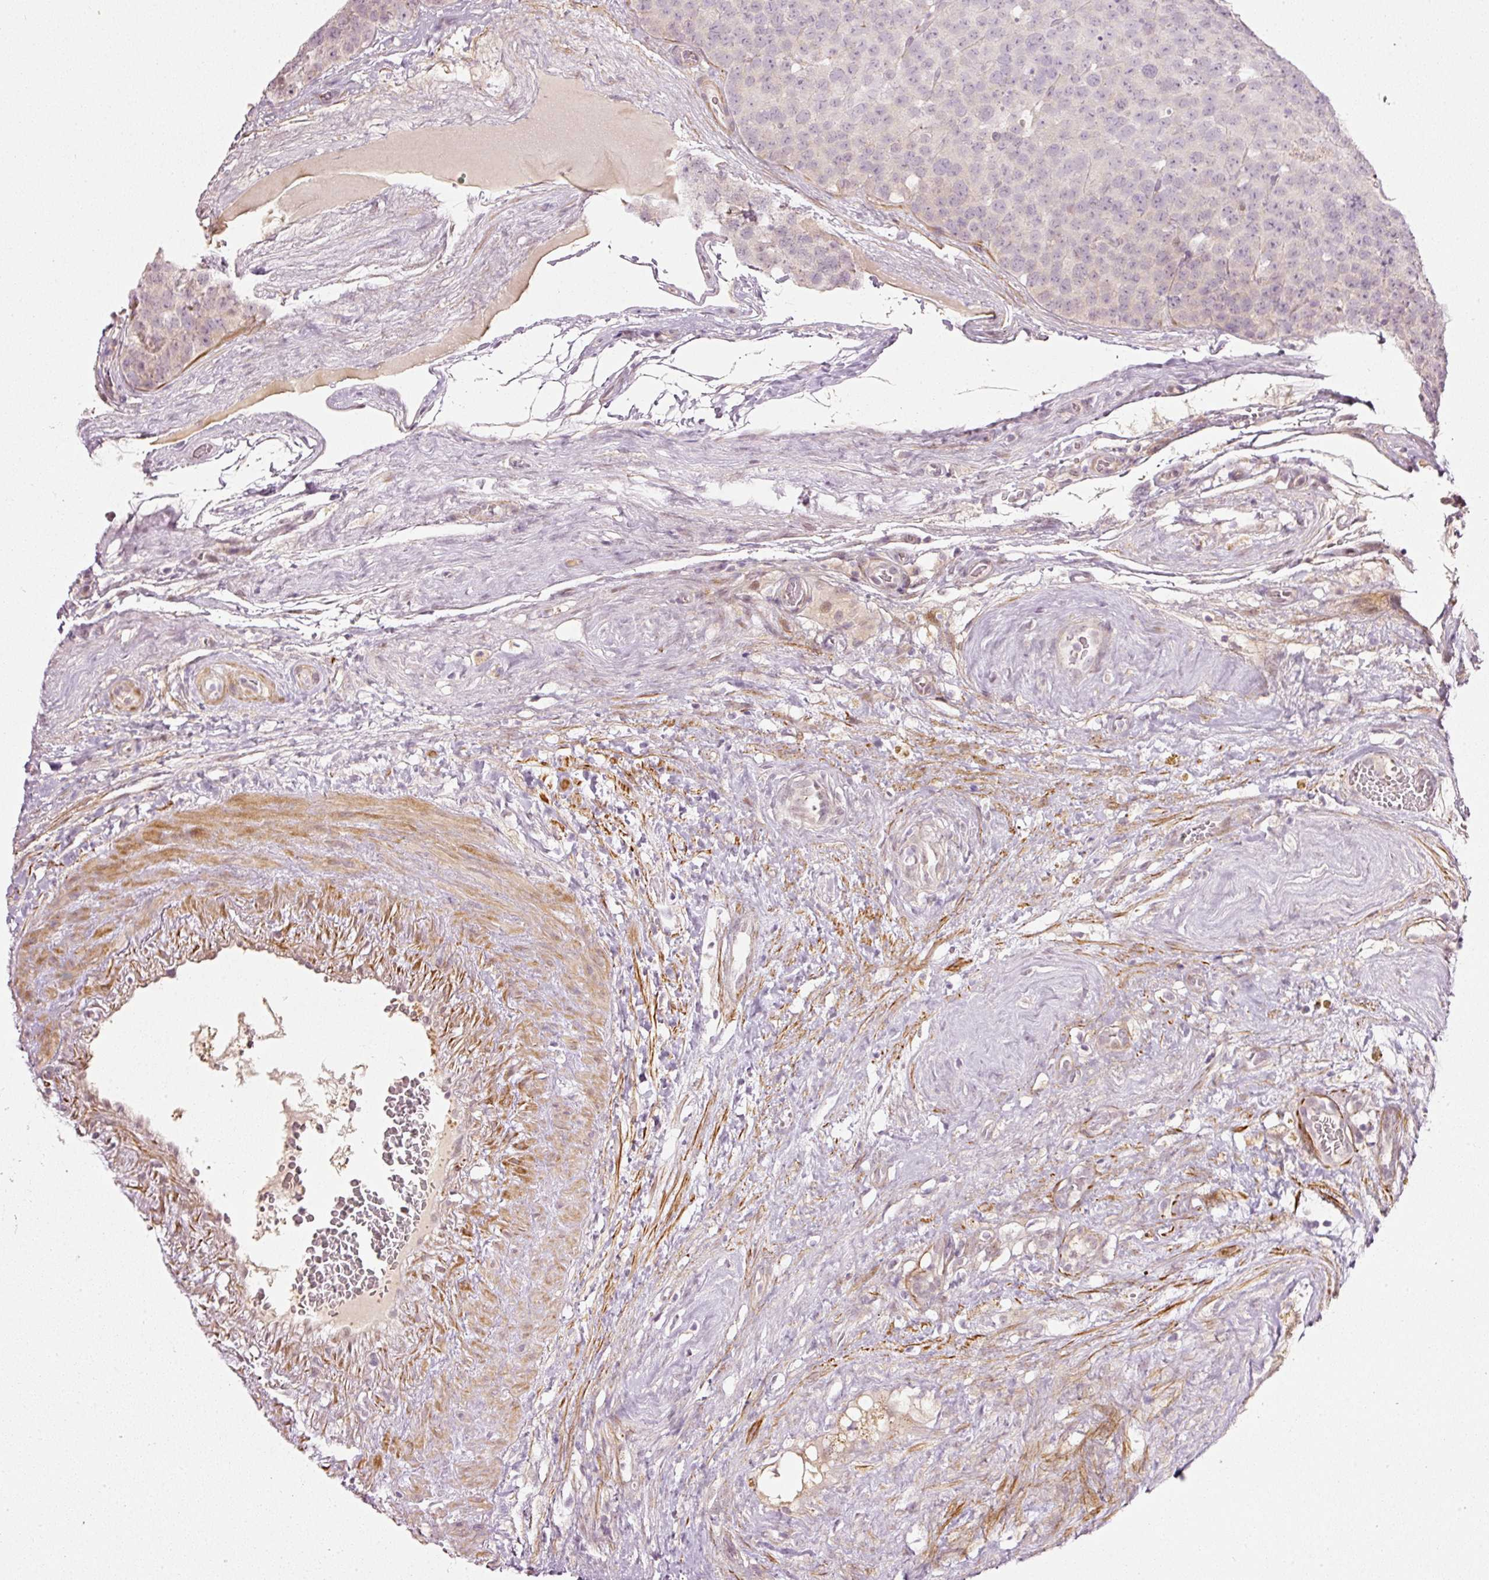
{"staining": {"intensity": "negative", "quantity": "none", "location": "none"}, "tissue": "testis cancer", "cell_type": "Tumor cells", "image_type": "cancer", "snomed": [{"axis": "morphology", "description": "Seminoma, NOS"}, {"axis": "topography", "description": "Testis"}], "caption": "Immunohistochemistry image of seminoma (testis) stained for a protein (brown), which displays no expression in tumor cells.", "gene": "TOGARAM1", "patient": {"sex": "male", "age": 71}}